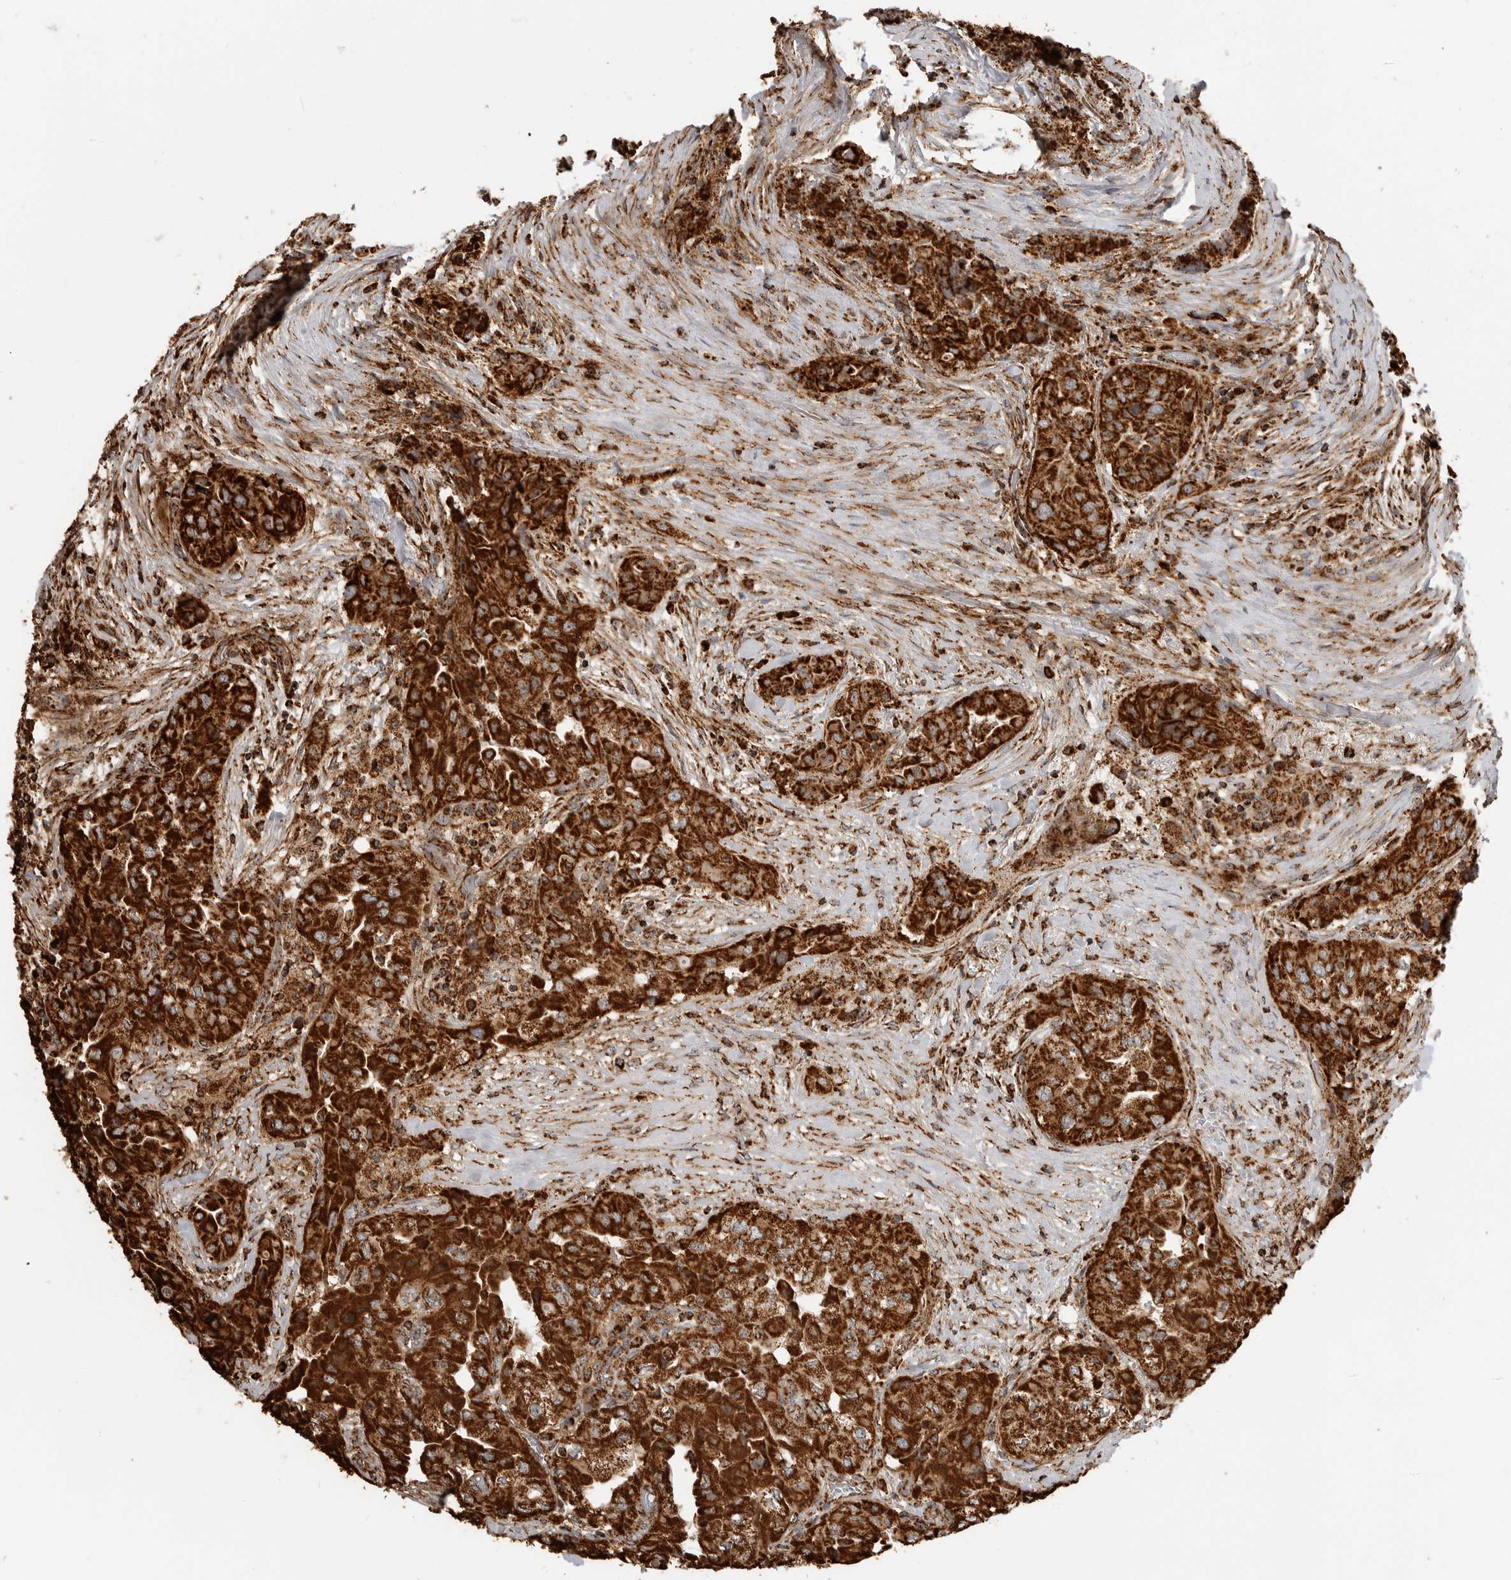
{"staining": {"intensity": "strong", "quantity": ">75%", "location": "cytoplasmic/membranous"}, "tissue": "thyroid cancer", "cell_type": "Tumor cells", "image_type": "cancer", "snomed": [{"axis": "morphology", "description": "Papillary adenocarcinoma, NOS"}, {"axis": "topography", "description": "Thyroid gland"}], "caption": "Immunohistochemistry (DAB (3,3'-diaminobenzidine)) staining of papillary adenocarcinoma (thyroid) reveals strong cytoplasmic/membranous protein positivity in about >75% of tumor cells.", "gene": "BMP2K", "patient": {"sex": "female", "age": 59}}